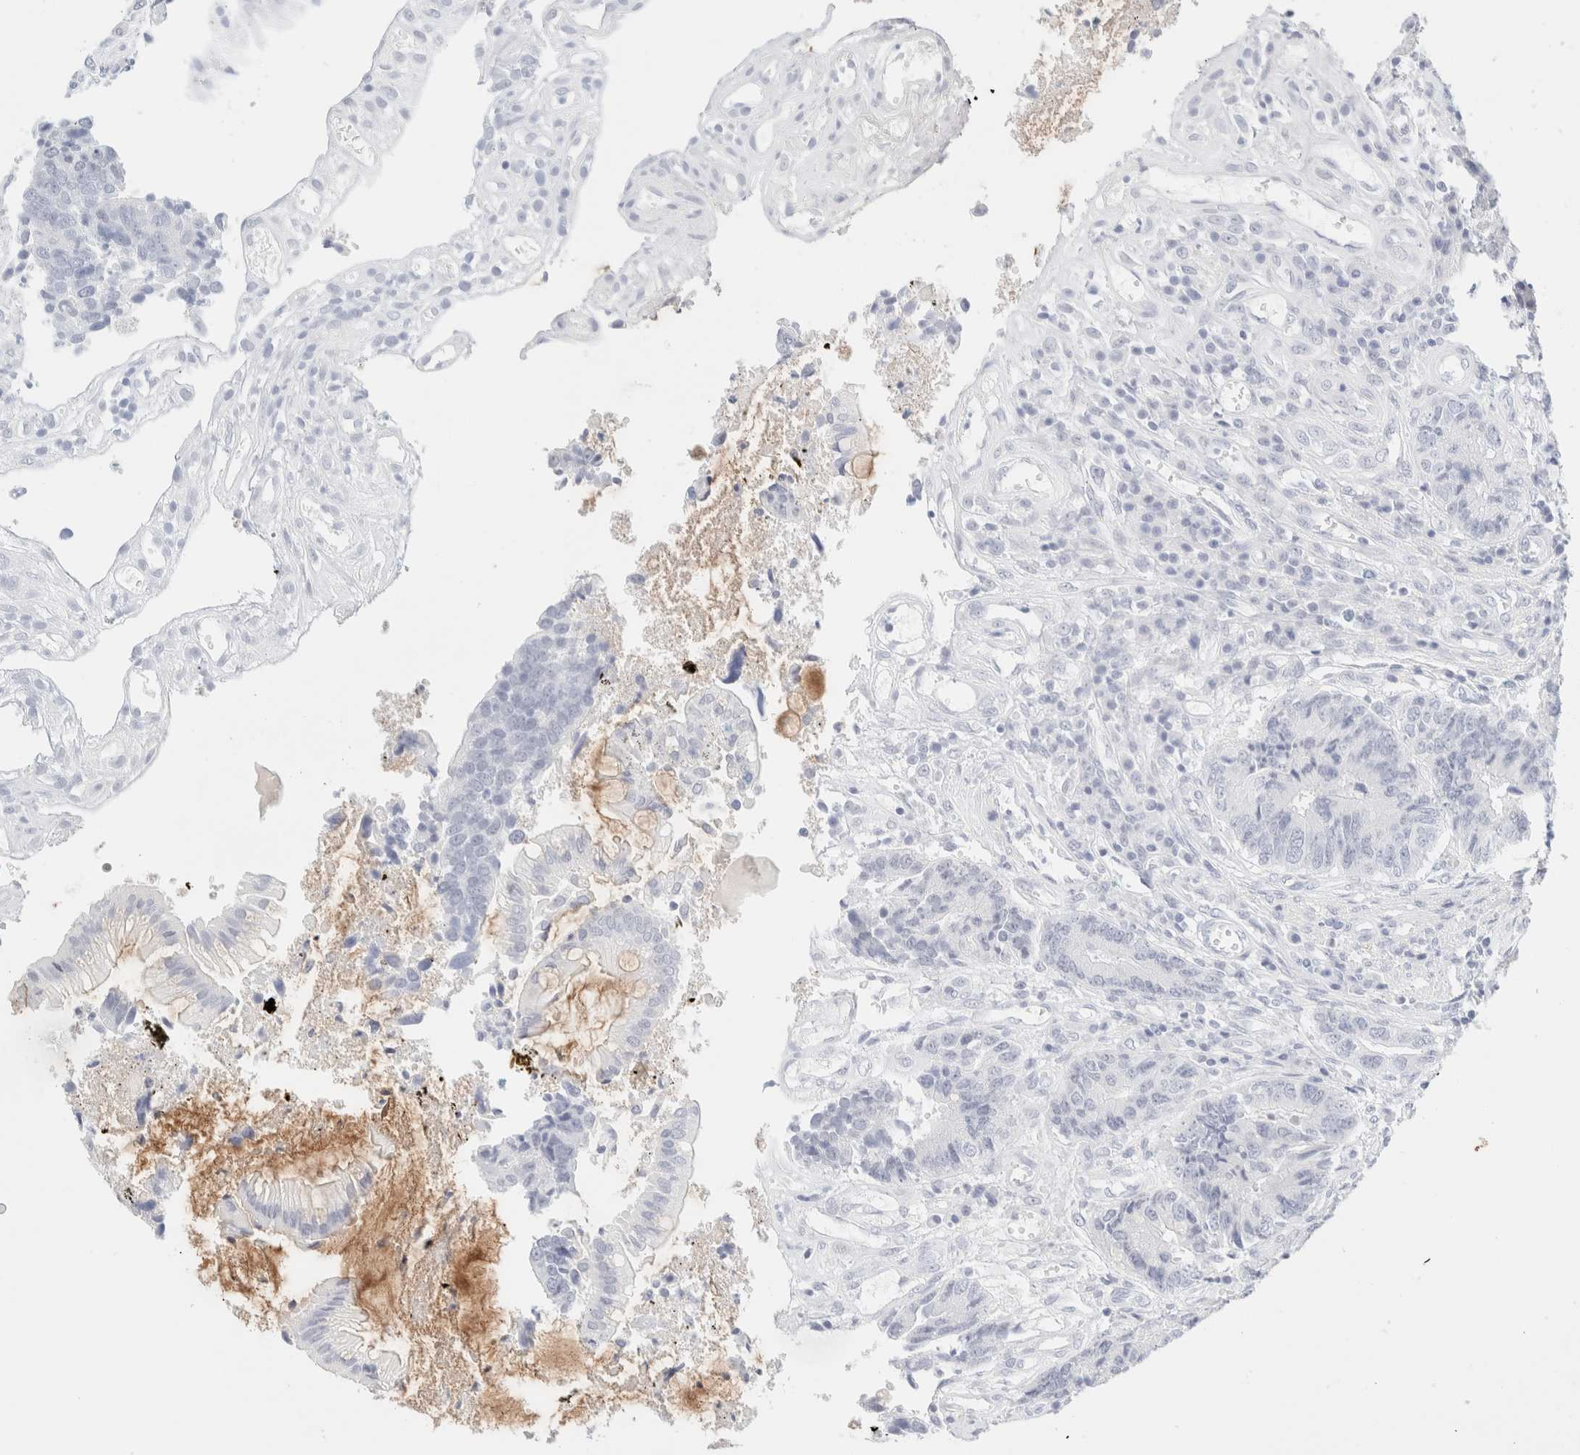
{"staining": {"intensity": "negative", "quantity": "none", "location": "none"}, "tissue": "colorectal cancer", "cell_type": "Tumor cells", "image_type": "cancer", "snomed": [{"axis": "morphology", "description": "Adenocarcinoma, NOS"}, {"axis": "topography", "description": "Rectum"}], "caption": "Immunohistochemical staining of human adenocarcinoma (colorectal) shows no significant positivity in tumor cells.", "gene": "KRT15", "patient": {"sex": "male", "age": 84}}